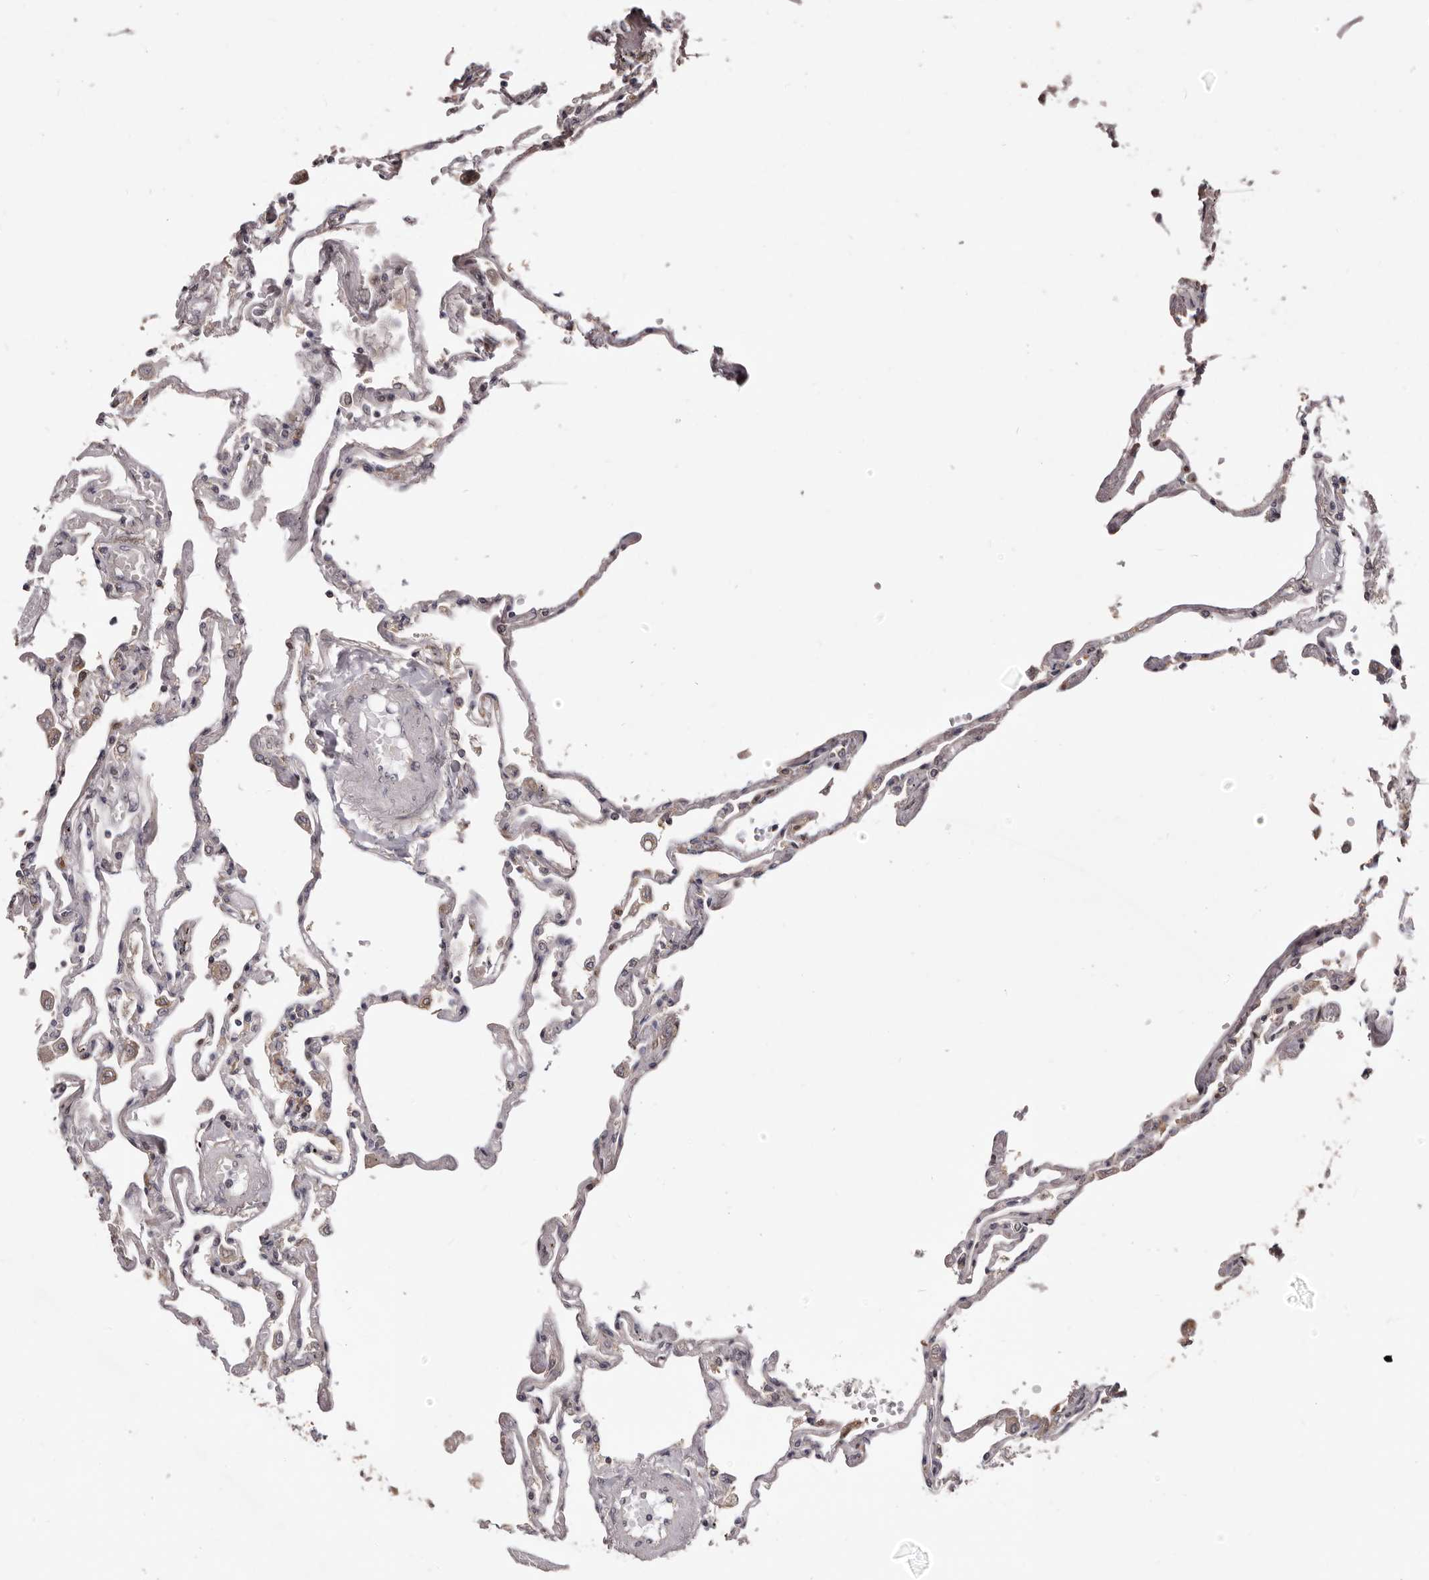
{"staining": {"intensity": "negative", "quantity": "none", "location": "none"}, "tissue": "lung", "cell_type": "Alveolar cells", "image_type": "normal", "snomed": [{"axis": "morphology", "description": "Normal tissue, NOS"}, {"axis": "topography", "description": "Lung"}], "caption": "The image shows no significant expression in alveolar cells of lung. Brightfield microscopy of IHC stained with DAB (3,3'-diaminobenzidine) (brown) and hematoxylin (blue), captured at high magnification.", "gene": "RNF187", "patient": {"sex": "female", "age": 67}}